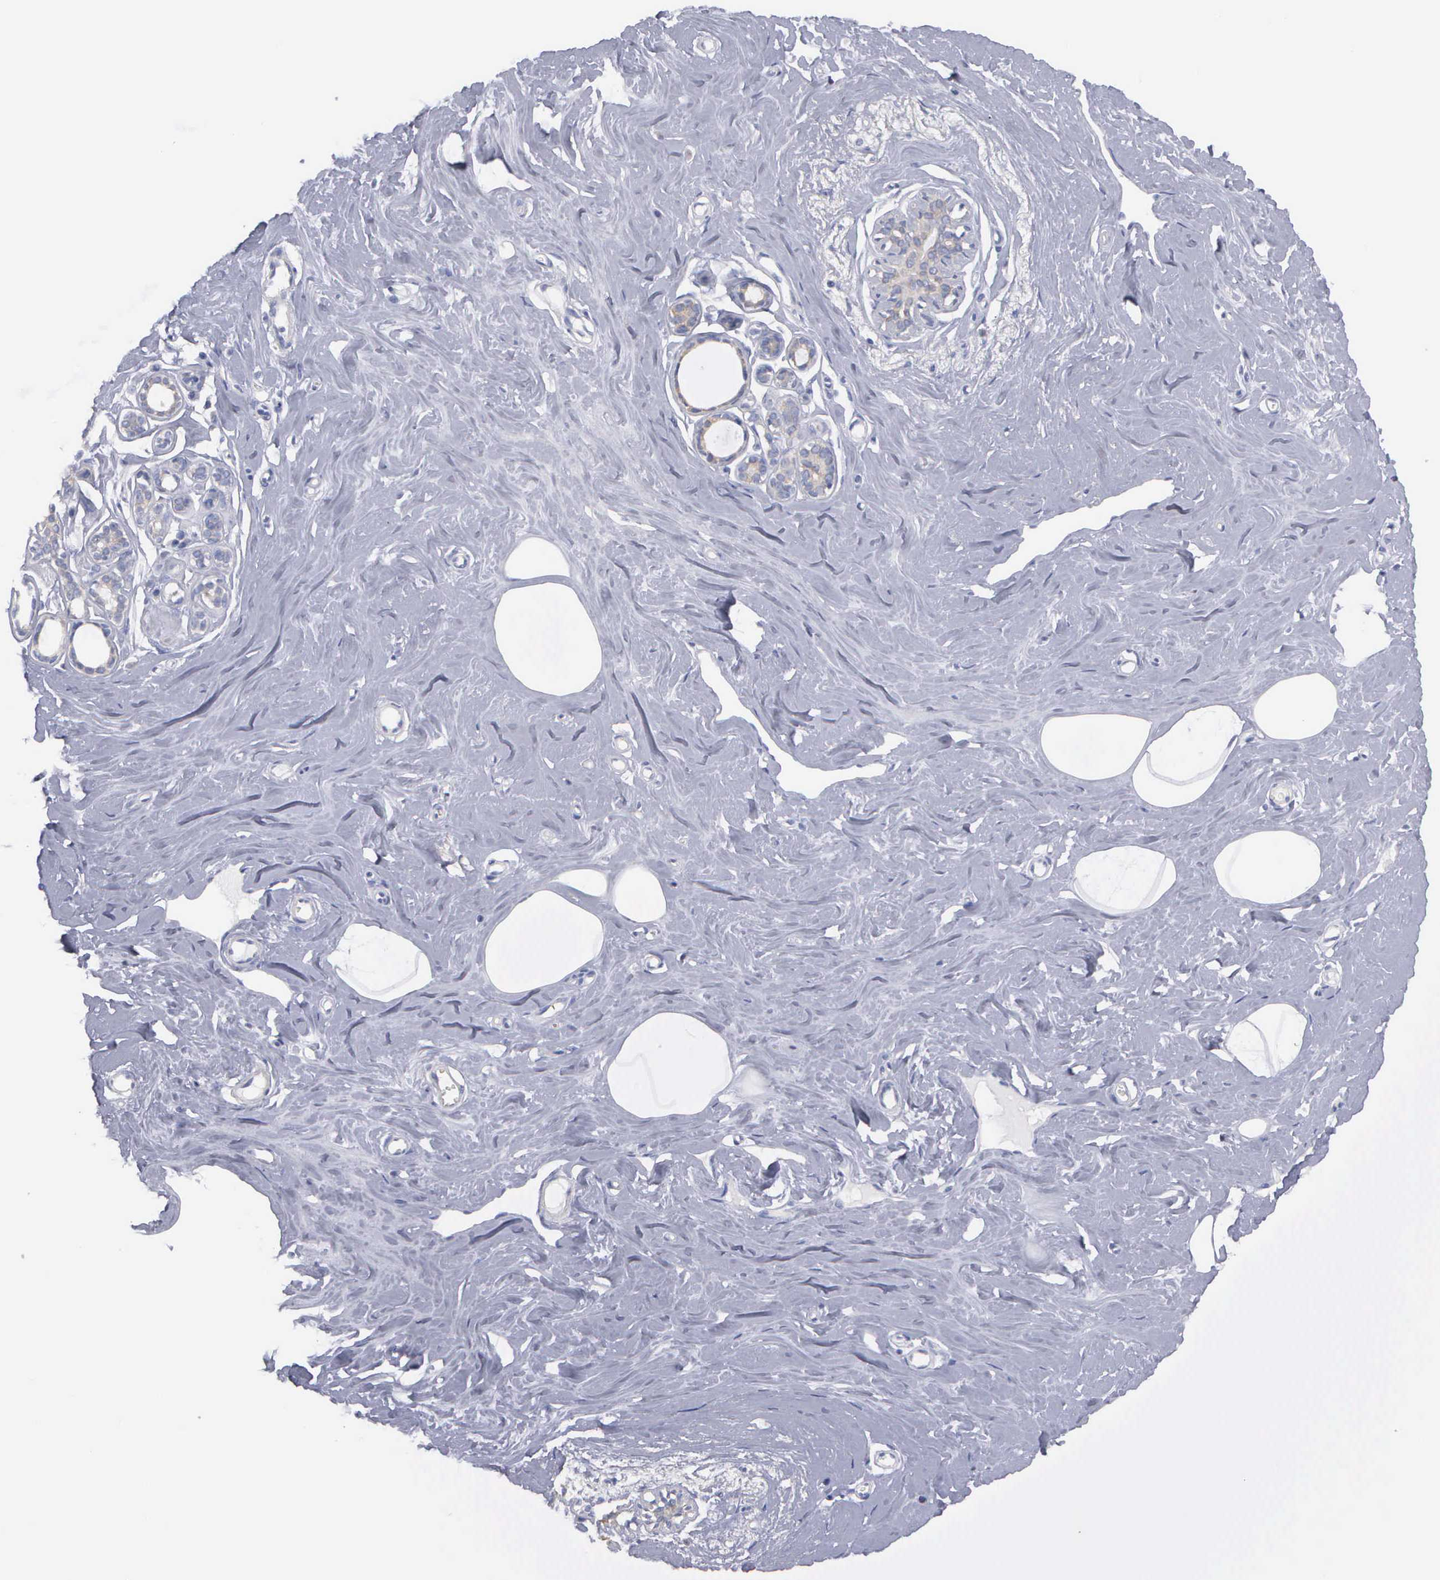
{"staining": {"intensity": "negative", "quantity": "none", "location": "none"}, "tissue": "breast", "cell_type": "Adipocytes", "image_type": "normal", "snomed": [{"axis": "morphology", "description": "Normal tissue, NOS"}, {"axis": "topography", "description": "Breast"}], "caption": "Breast was stained to show a protein in brown. There is no significant staining in adipocytes.", "gene": "CEP170B", "patient": {"sex": "female", "age": 45}}